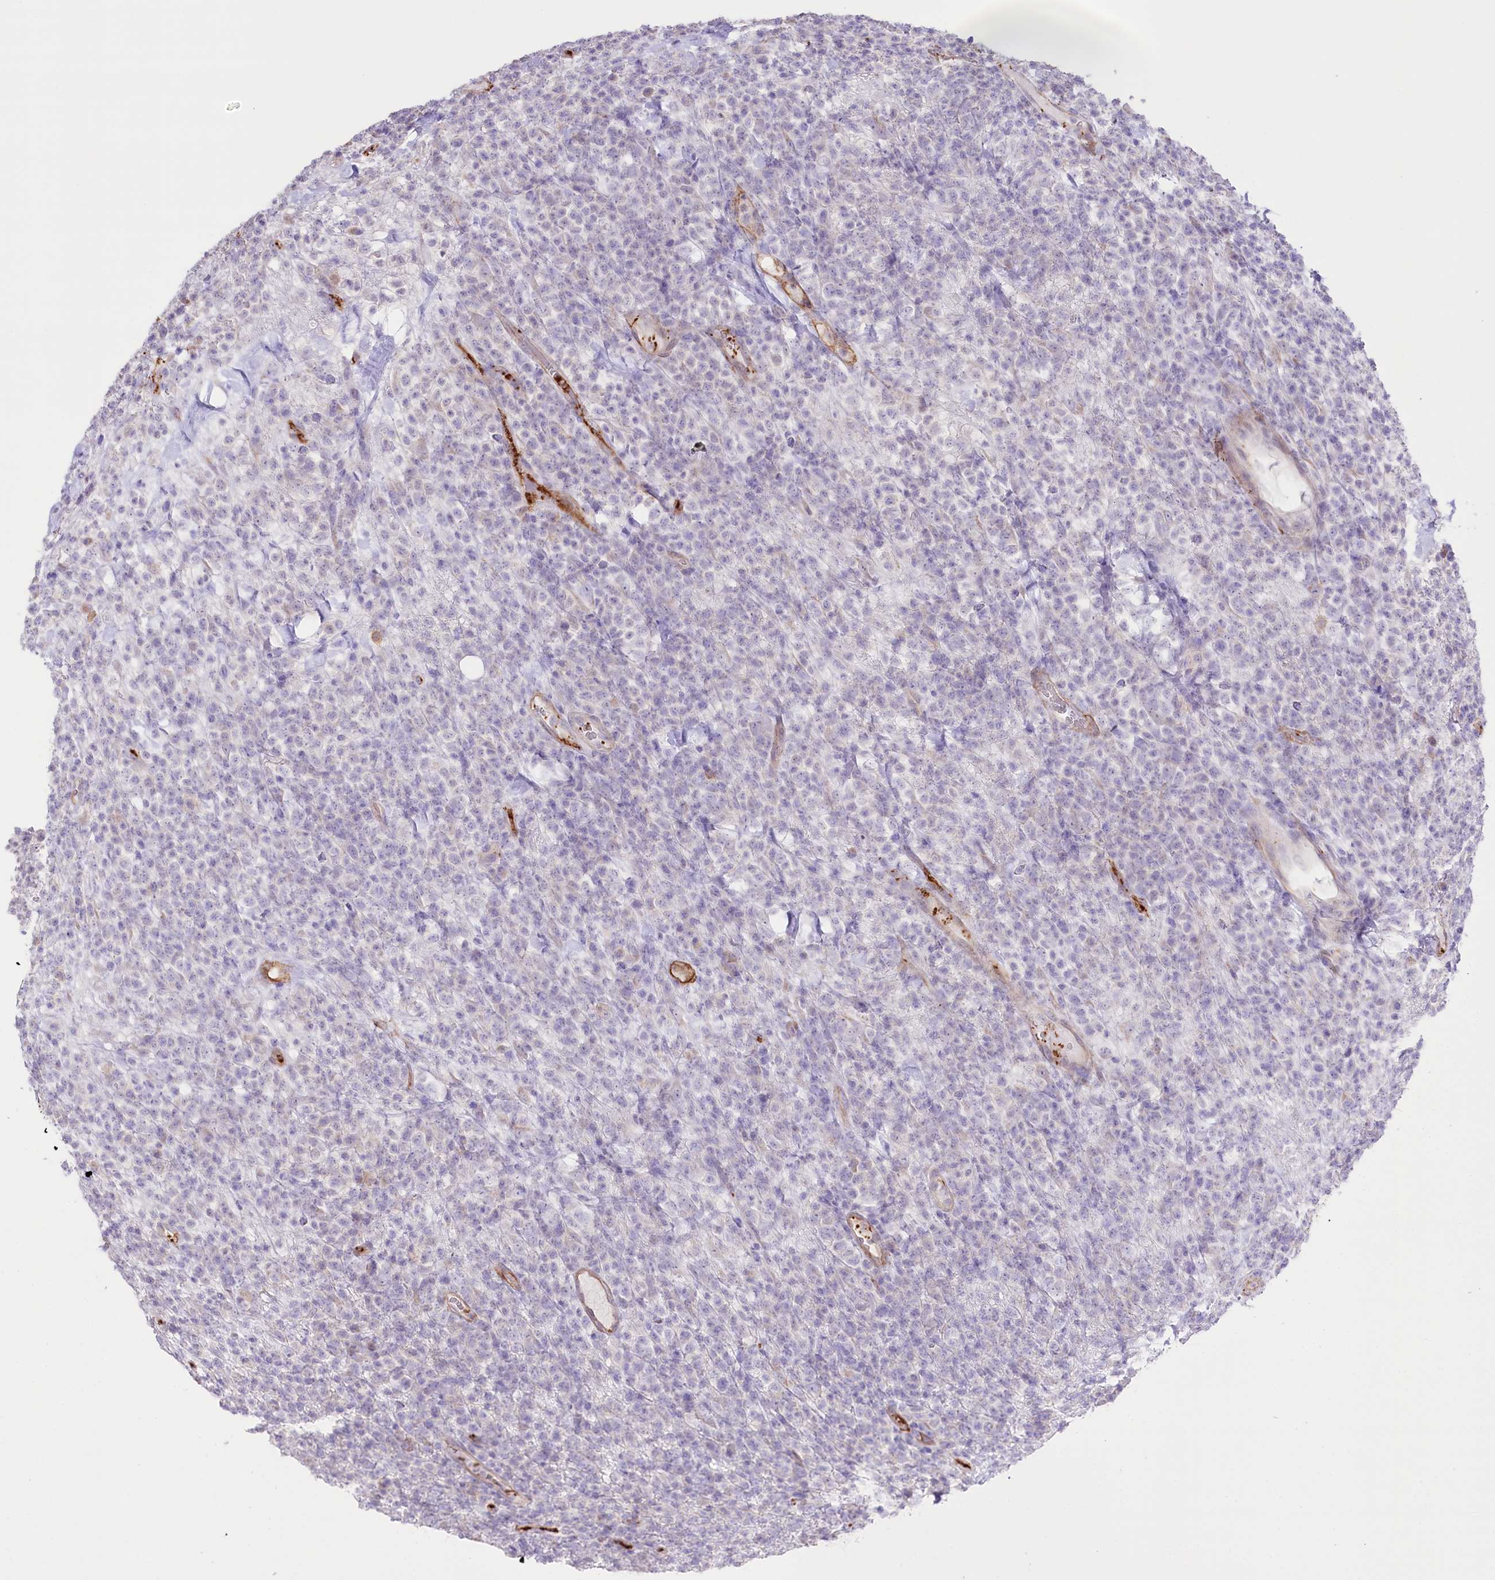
{"staining": {"intensity": "negative", "quantity": "none", "location": "none"}, "tissue": "lymphoma", "cell_type": "Tumor cells", "image_type": "cancer", "snomed": [{"axis": "morphology", "description": "Malignant lymphoma, non-Hodgkin's type, High grade"}, {"axis": "topography", "description": "Colon"}], "caption": "Immunohistochemical staining of human lymphoma shows no significant positivity in tumor cells. (Stains: DAB immunohistochemistry (IHC) with hematoxylin counter stain, Microscopy: brightfield microscopy at high magnification).", "gene": "SLC39A10", "patient": {"sex": "female", "age": 53}}